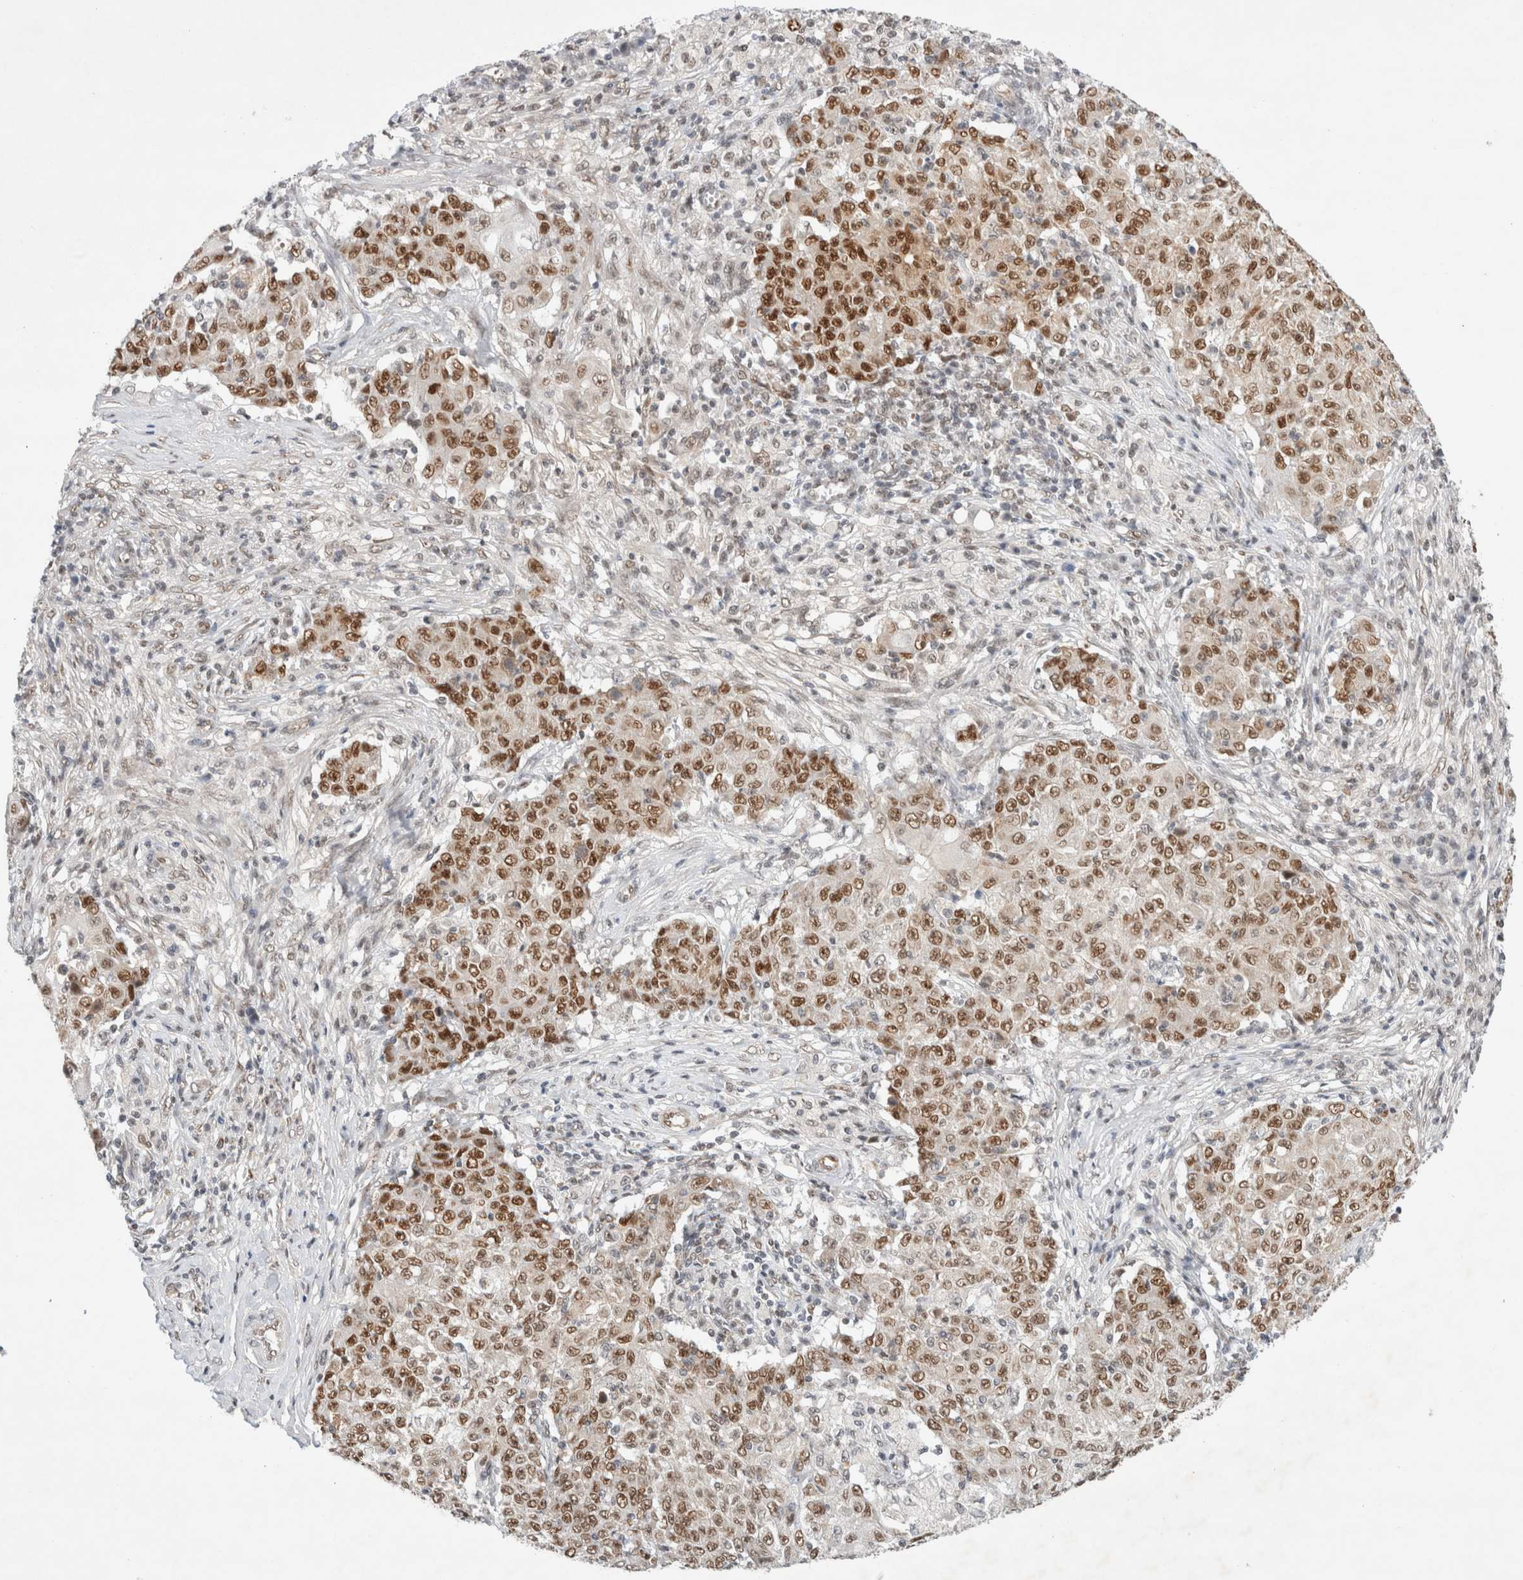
{"staining": {"intensity": "moderate", "quantity": ">75%", "location": "nuclear"}, "tissue": "ovarian cancer", "cell_type": "Tumor cells", "image_type": "cancer", "snomed": [{"axis": "morphology", "description": "Carcinoma, endometroid"}, {"axis": "topography", "description": "Ovary"}], "caption": "A brown stain labels moderate nuclear staining of a protein in human ovarian cancer (endometroid carcinoma) tumor cells. The staining was performed using DAB to visualize the protein expression in brown, while the nuclei were stained in blue with hematoxylin (Magnification: 20x).", "gene": "GTF2I", "patient": {"sex": "female", "age": 42}}